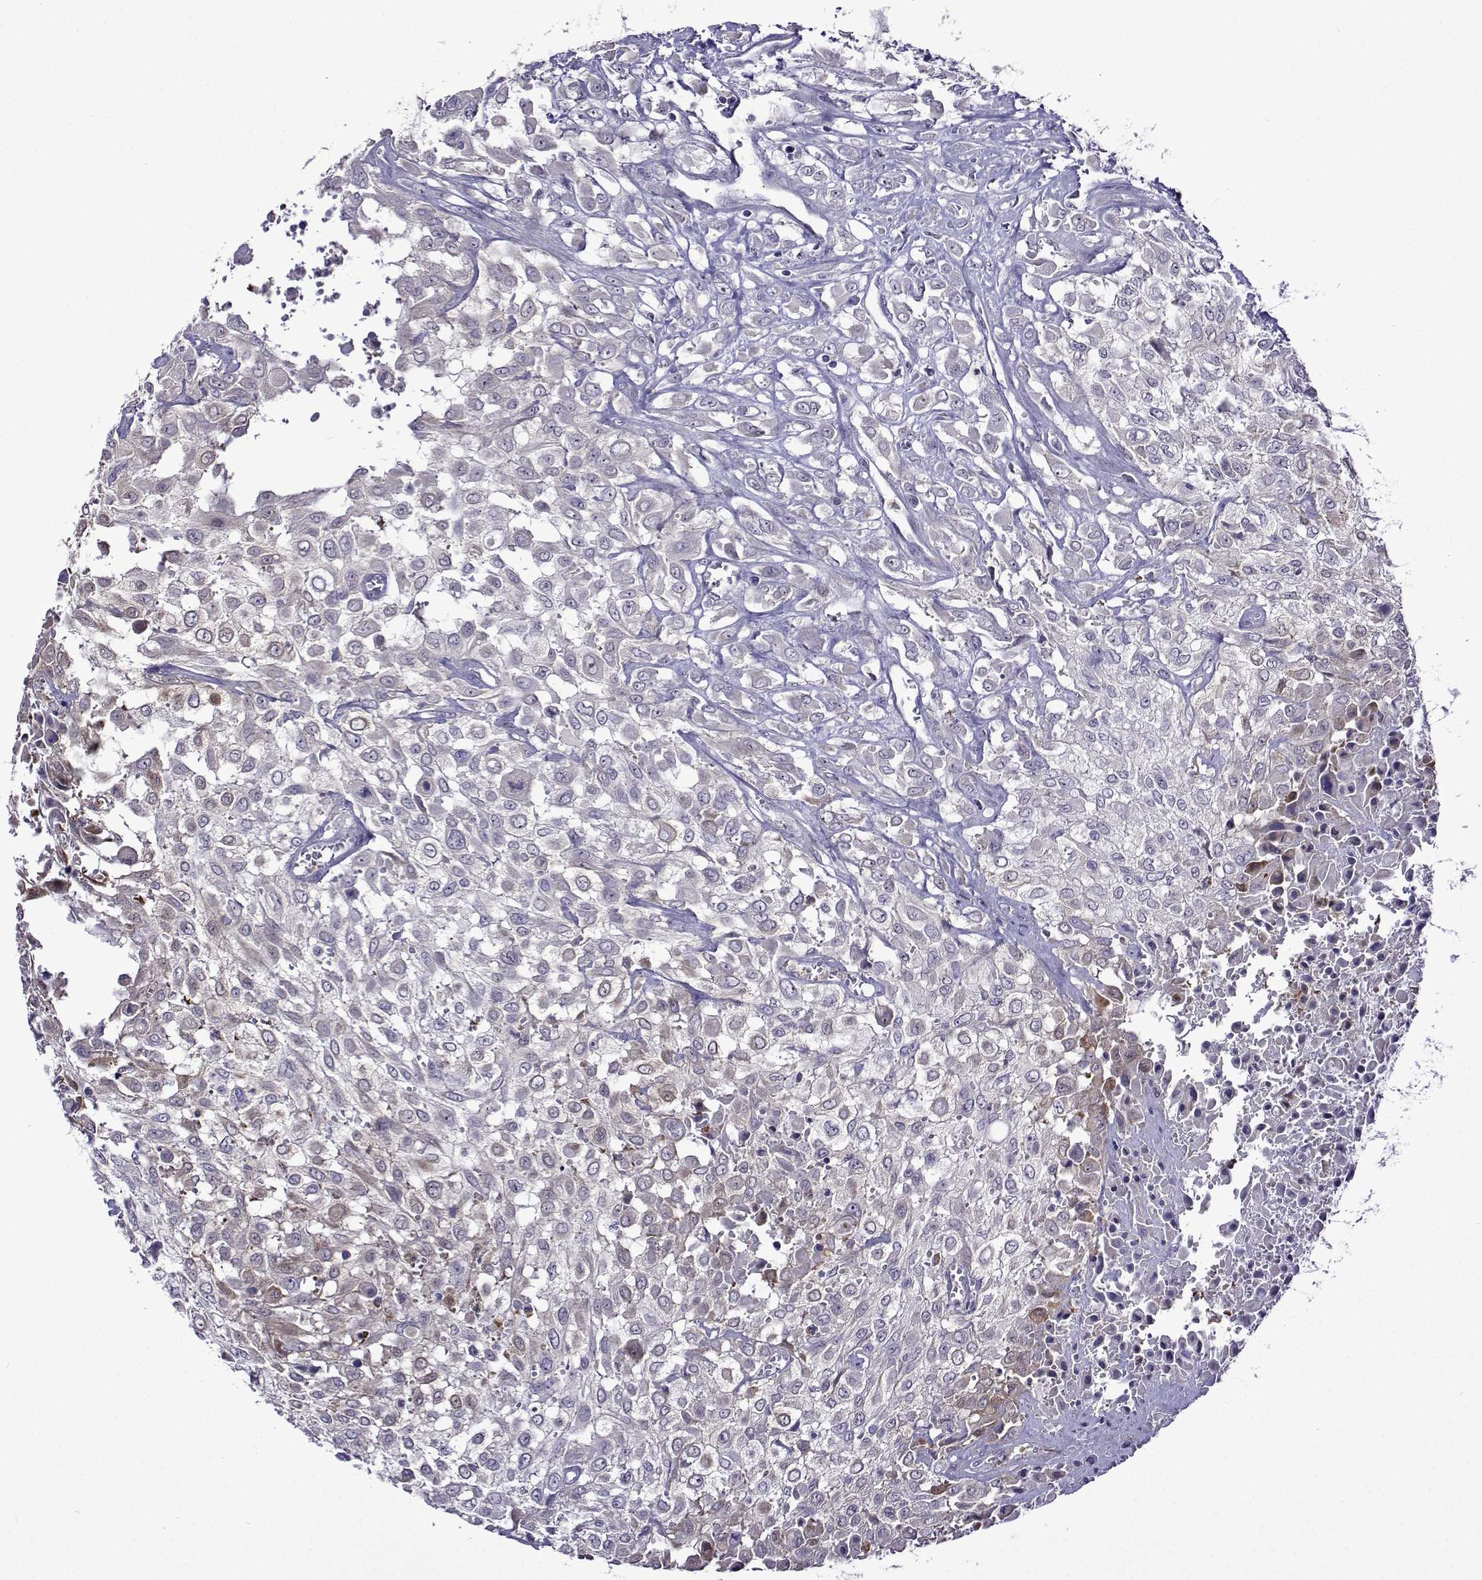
{"staining": {"intensity": "negative", "quantity": "none", "location": "none"}, "tissue": "urothelial cancer", "cell_type": "Tumor cells", "image_type": "cancer", "snomed": [{"axis": "morphology", "description": "Urothelial carcinoma, High grade"}, {"axis": "topography", "description": "Urinary bladder"}], "caption": "DAB immunohistochemical staining of urothelial carcinoma (high-grade) reveals no significant expression in tumor cells.", "gene": "SULT2A1", "patient": {"sex": "male", "age": 57}}